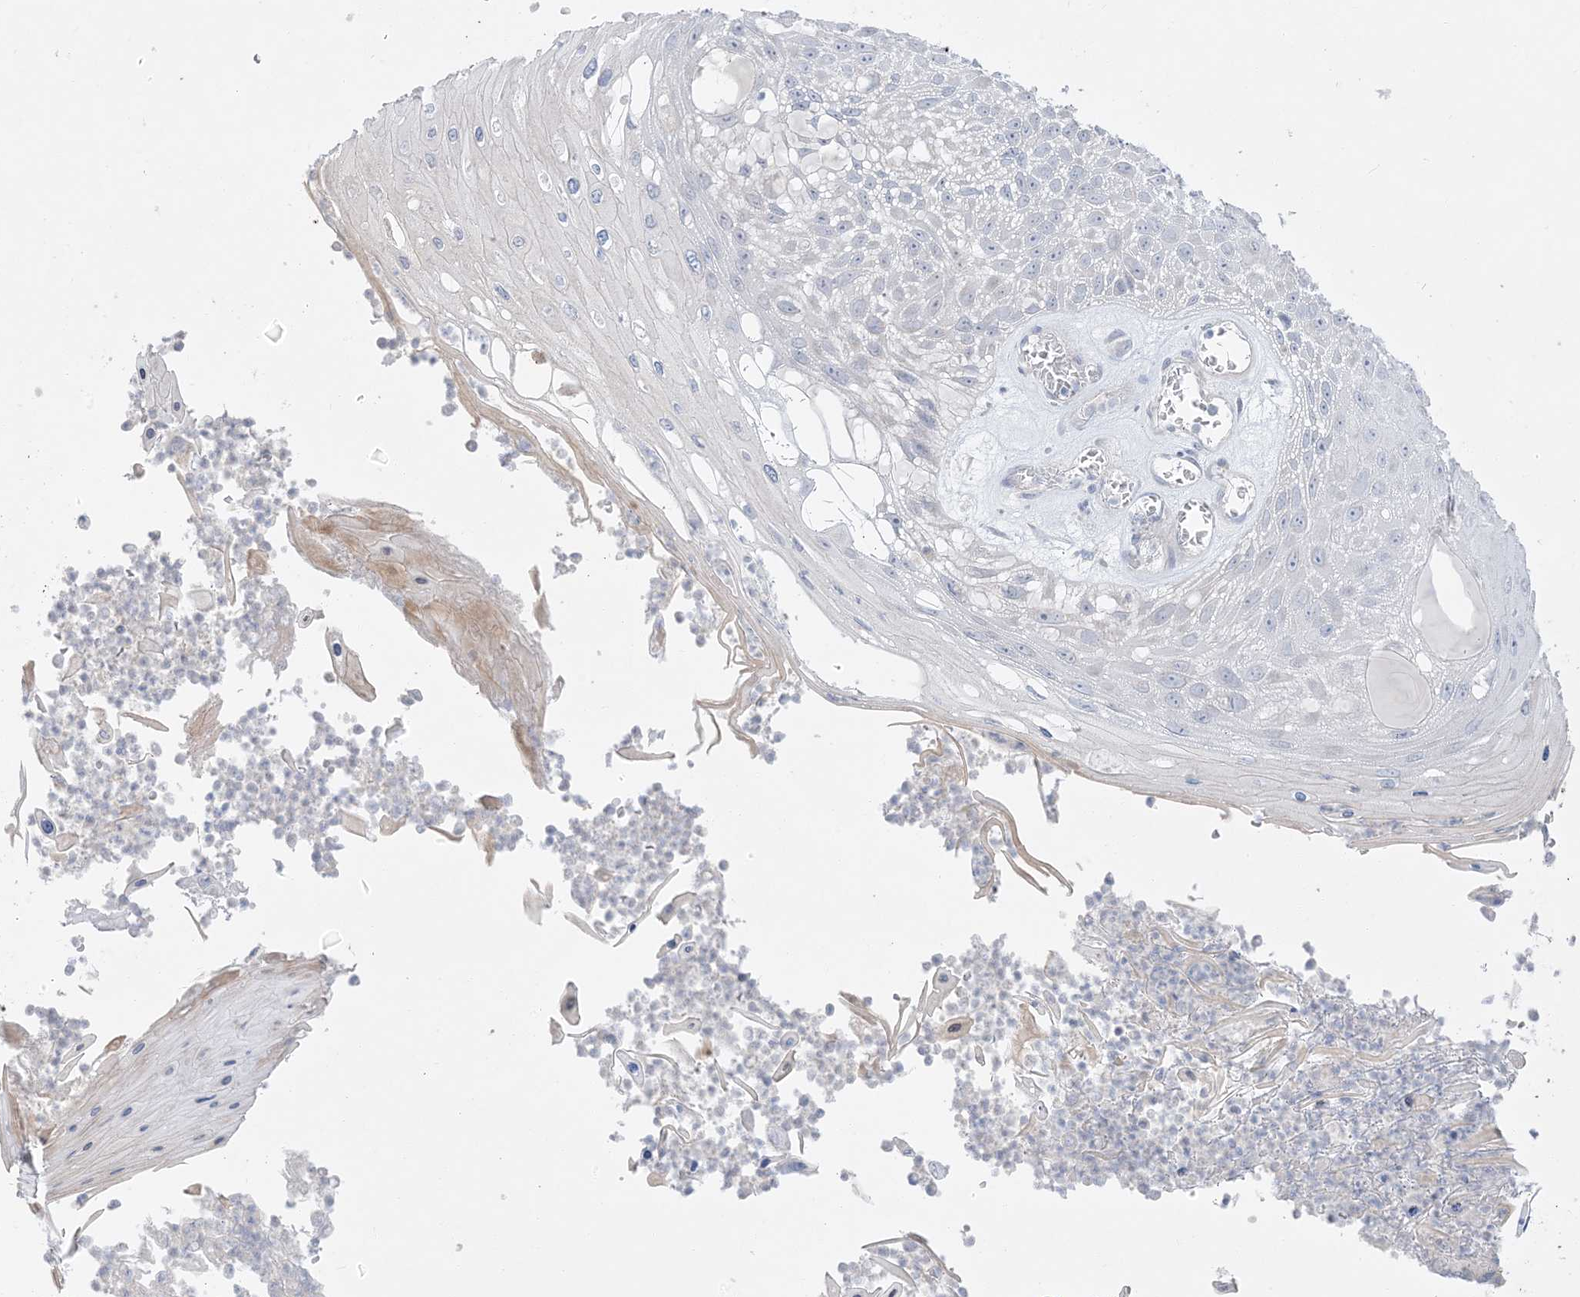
{"staining": {"intensity": "negative", "quantity": "none", "location": "none"}, "tissue": "skin cancer", "cell_type": "Tumor cells", "image_type": "cancer", "snomed": [{"axis": "morphology", "description": "Squamous cell carcinoma, NOS"}, {"axis": "topography", "description": "Skin"}], "caption": "Tumor cells show no significant expression in skin cancer.", "gene": "FAM184A", "patient": {"sex": "female", "age": 88}}